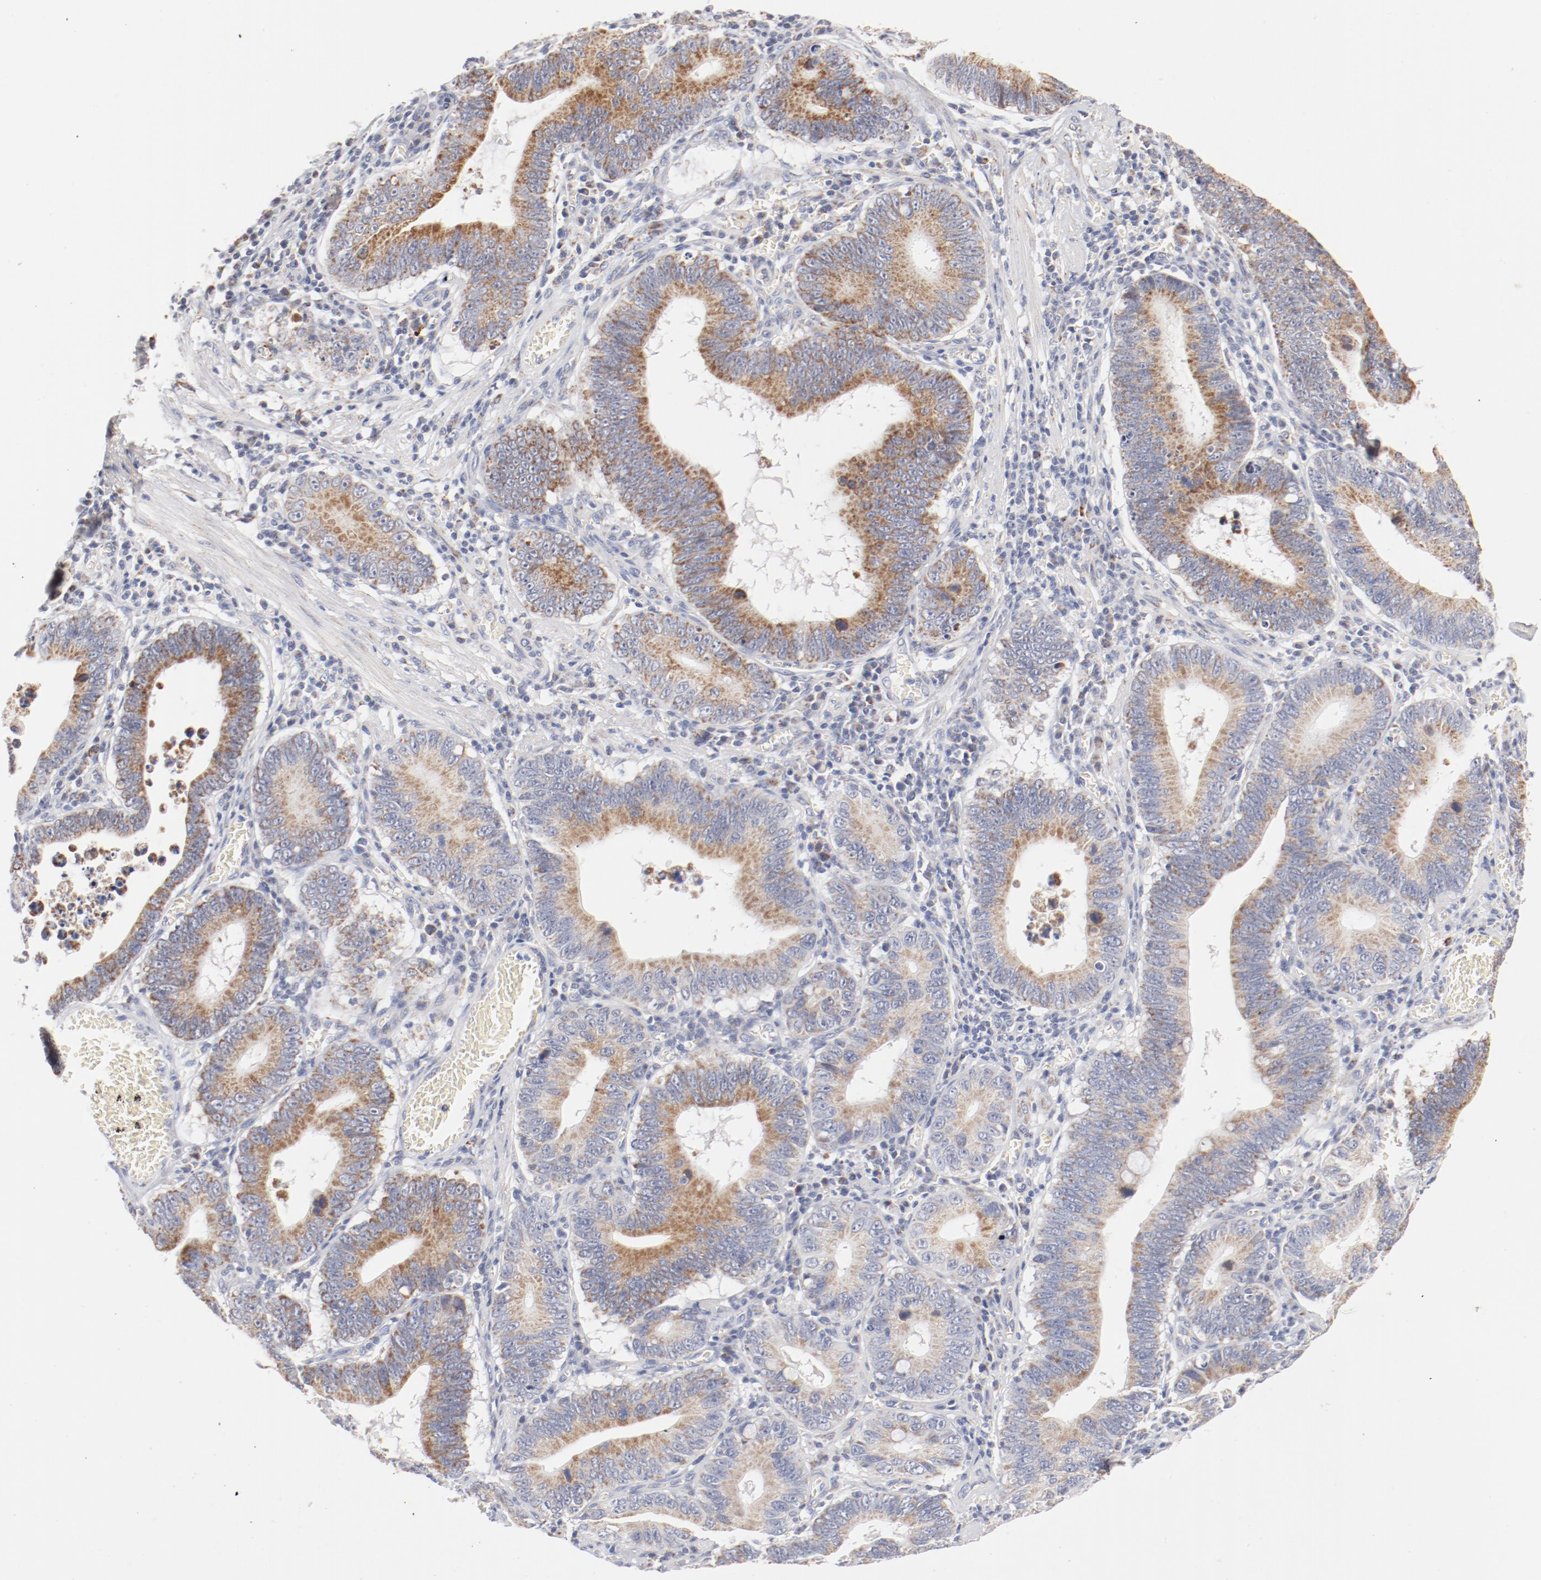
{"staining": {"intensity": "moderate", "quantity": ">75%", "location": "cytoplasmic/membranous"}, "tissue": "stomach cancer", "cell_type": "Tumor cells", "image_type": "cancer", "snomed": [{"axis": "morphology", "description": "Adenocarcinoma, NOS"}, {"axis": "topography", "description": "Stomach"}, {"axis": "topography", "description": "Gastric cardia"}], "caption": "The immunohistochemical stain highlights moderate cytoplasmic/membranous staining in tumor cells of adenocarcinoma (stomach) tissue.", "gene": "MRPL58", "patient": {"sex": "male", "age": 59}}